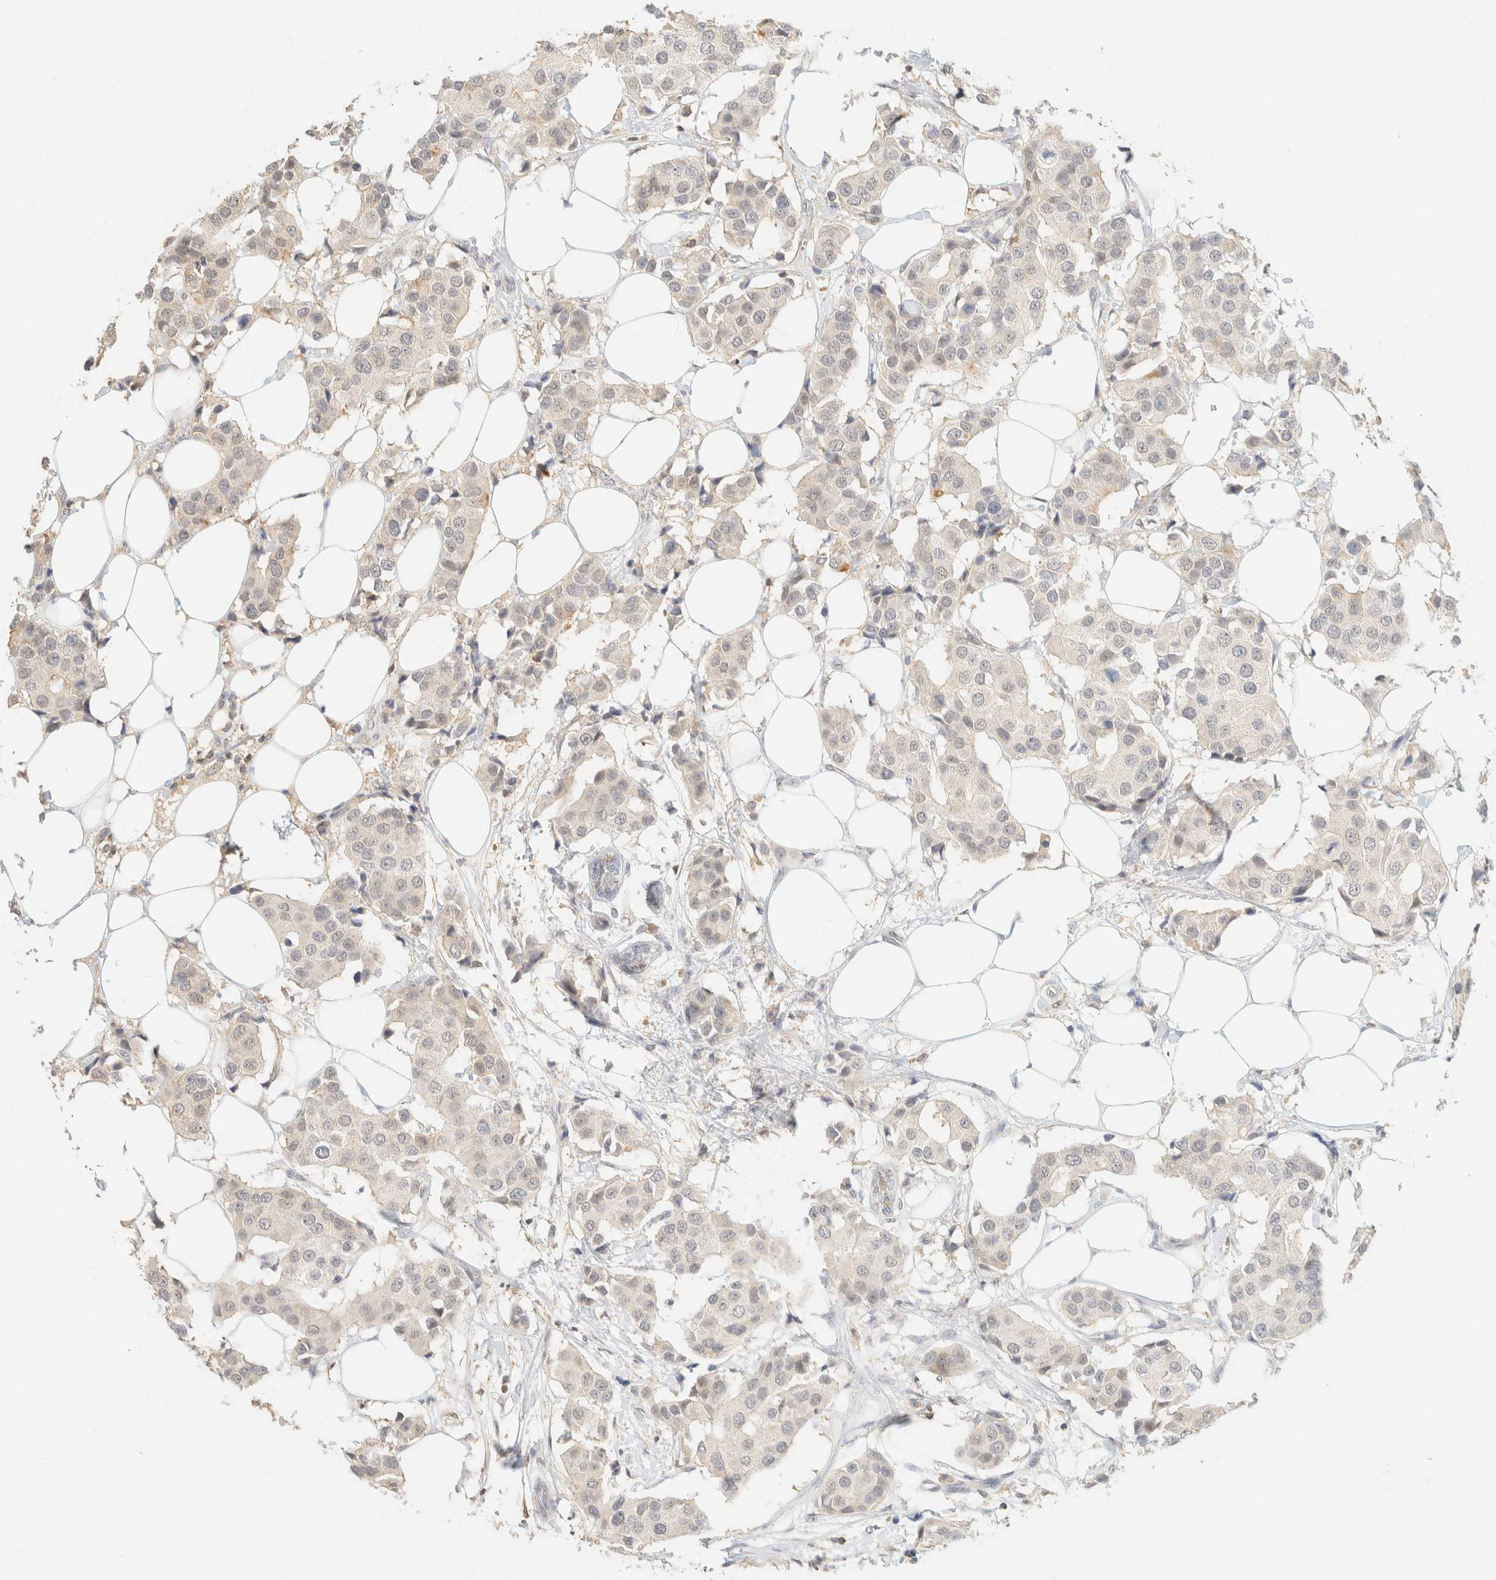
{"staining": {"intensity": "negative", "quantity": "none", "location": "none"}, "tissue": "breast cancer", "cell_type": "Tumor cells", "image_type": "cancer", "snomed": [{"axis": "morphology", "description": "Normal tissue, NOS"}, {"axis": "morphology", "description": "Duct carcinoma"}, {"axis": "topography", "description": "Breast"}], "caption": "Immunohistochemistry photomicrograph of neoplastic tissue: human breast cancer (infiltrating ductal carcinoma) stained with DAB (3,3'-diaminobenzidine) demonstrates no significant protein expression in tumor cells. The staining is performed using DAB (3,3'-diaminobenzidine) brown chromogen with nuclei counter-stained in using hematoxylin.", "gene": "TIMD4", "patient": {"sex": "female", "age": 39}}